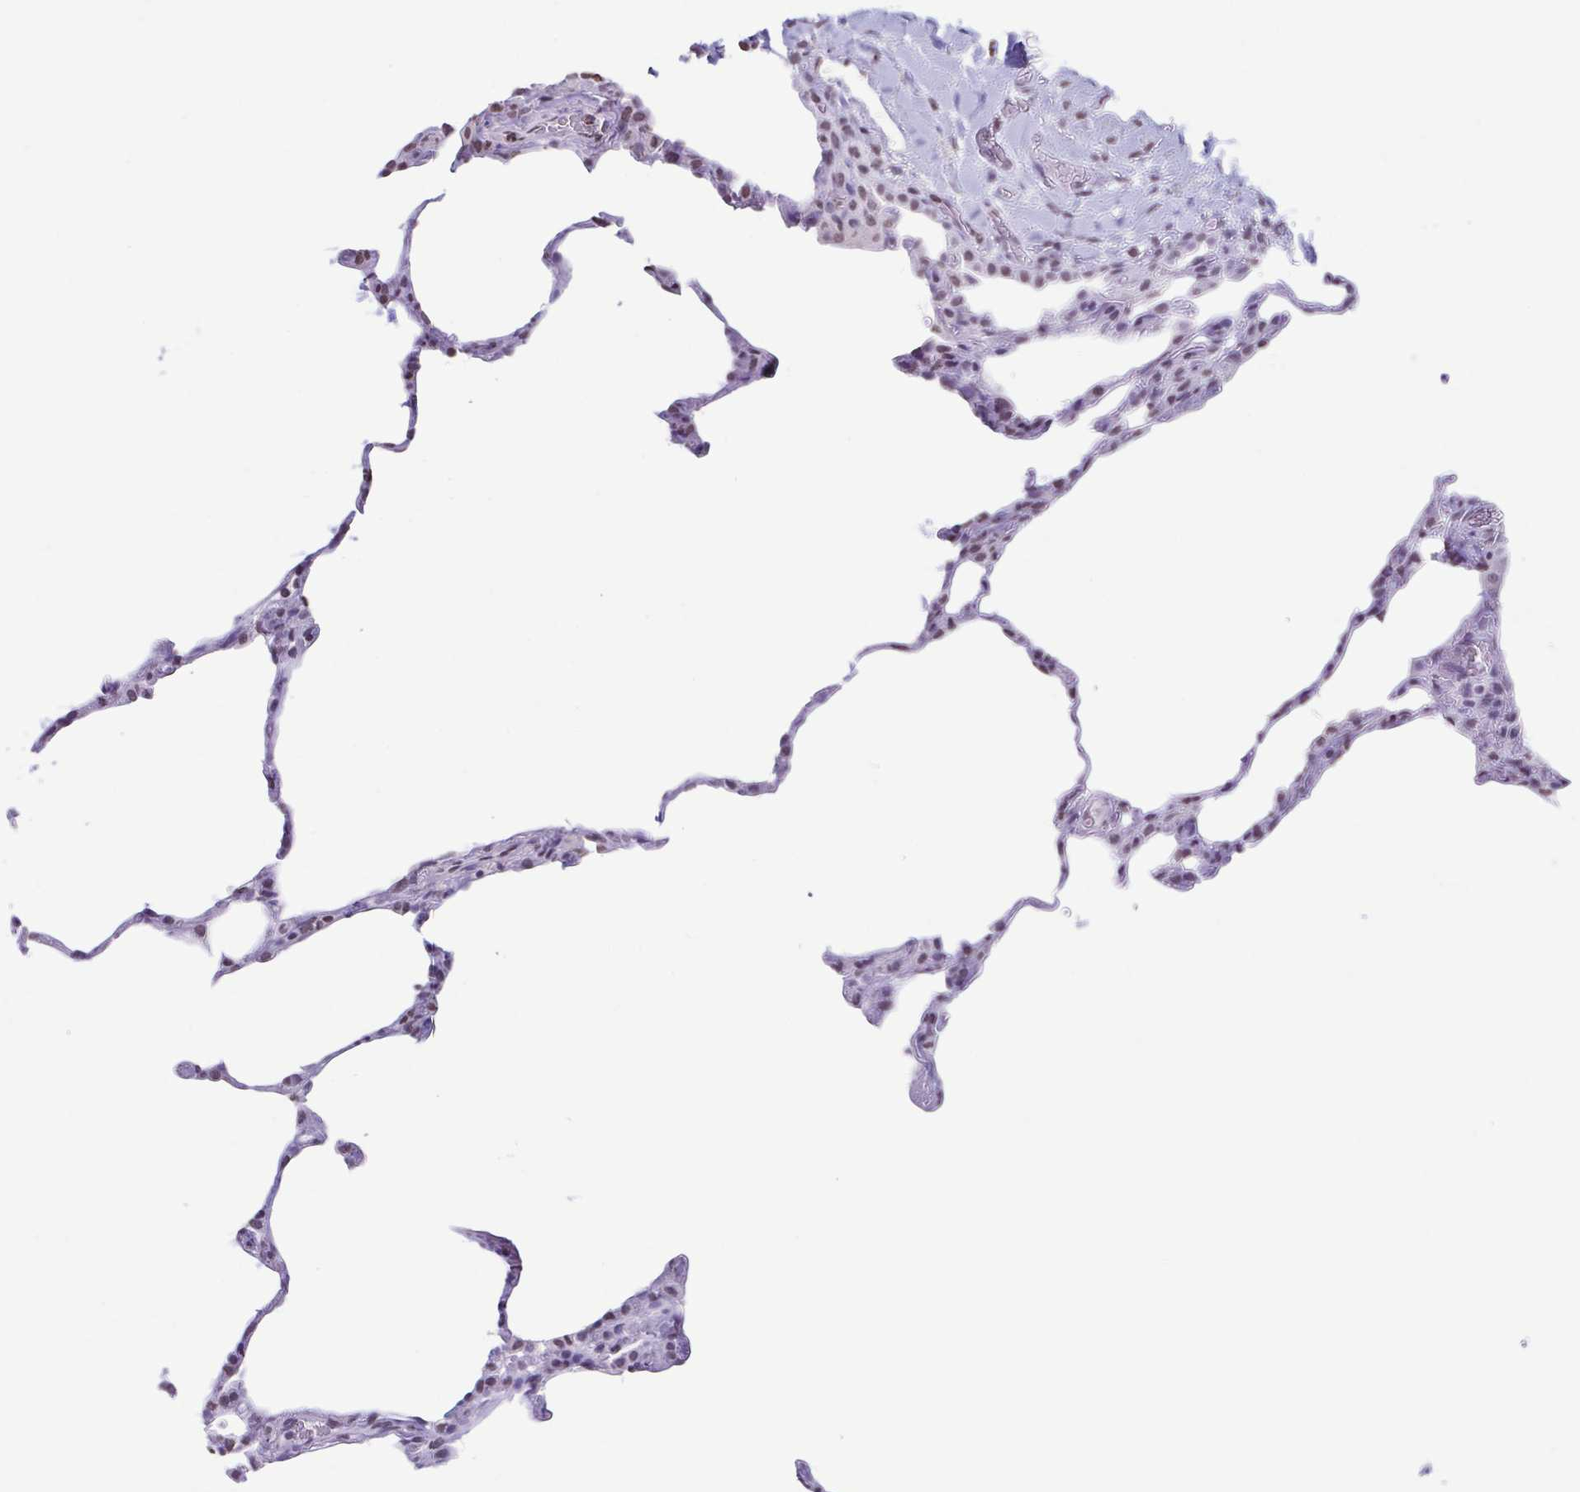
{"staining": {"intensity": "negative", "quantity": "none", "location": "none"}, "tissue": "lung", "cell_type": "Alveolar cells", "image_type": "normal", "snomed": [{"axis": "morphology", "description": "Normal tissue, NOS"}, {"axis": "topography", "description": "Lung"}], "caption": "This is a histopathology image of IHC staining of normal lung, which shows no staining in alveolar cells. Nuclei are stained in blue.", "gene": "VCX2", "patient": {"sex": "female", "age": 57}}